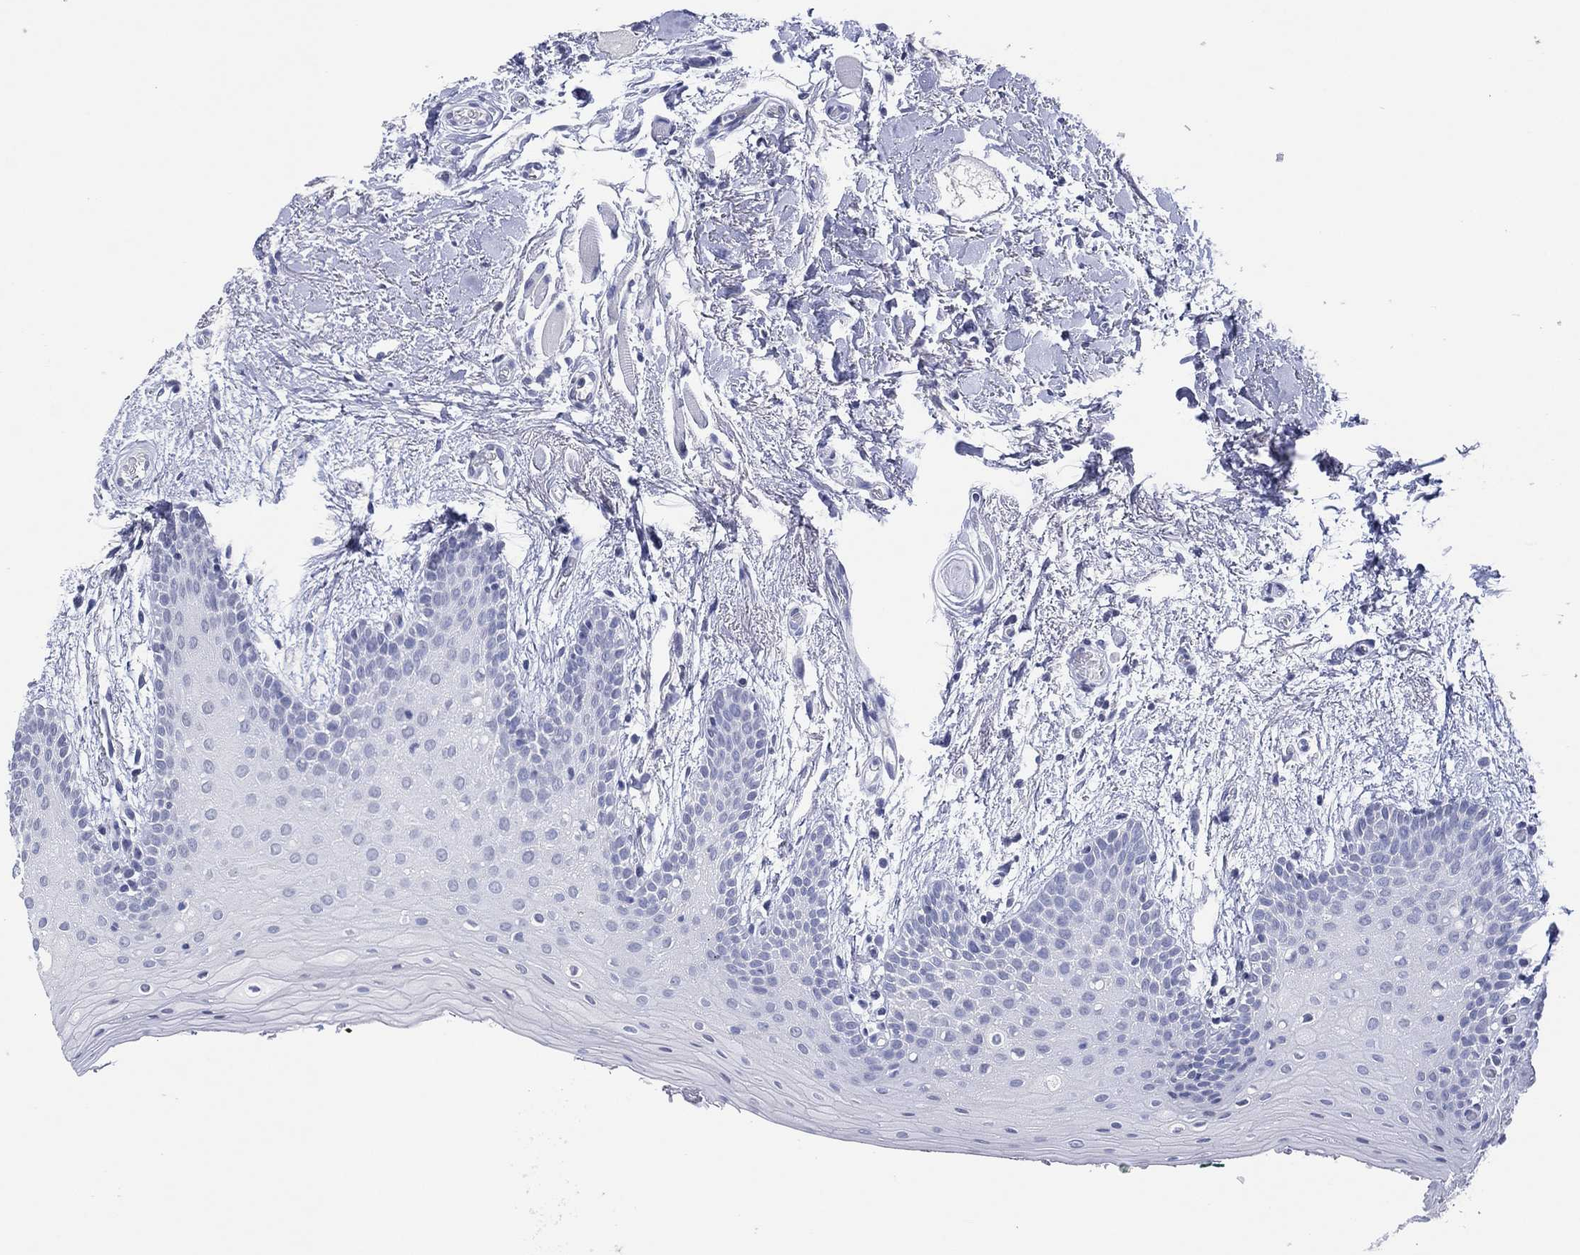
{"staining": {"intensity": "negative", "quantity": "none", "location": "none"}, "tissue": "oral mucosa", "cell_type": "Squamous epithelial cells", "image_type": "normal", "snomed": [{"axis": "morphology", "description": "Normal tissue, NOS"}, {"axis": "topography", "description": "Oral tissue"}, {"axis": "topography", "description": "Tounge, NOS"}], "caption": "This is an immunohistochemistry histopathology image of benign oral mucosa. There is no positivity in squamous epithelial cells.", "gene": "UTF1", "patient": {"sex": "female", "age": 86}}